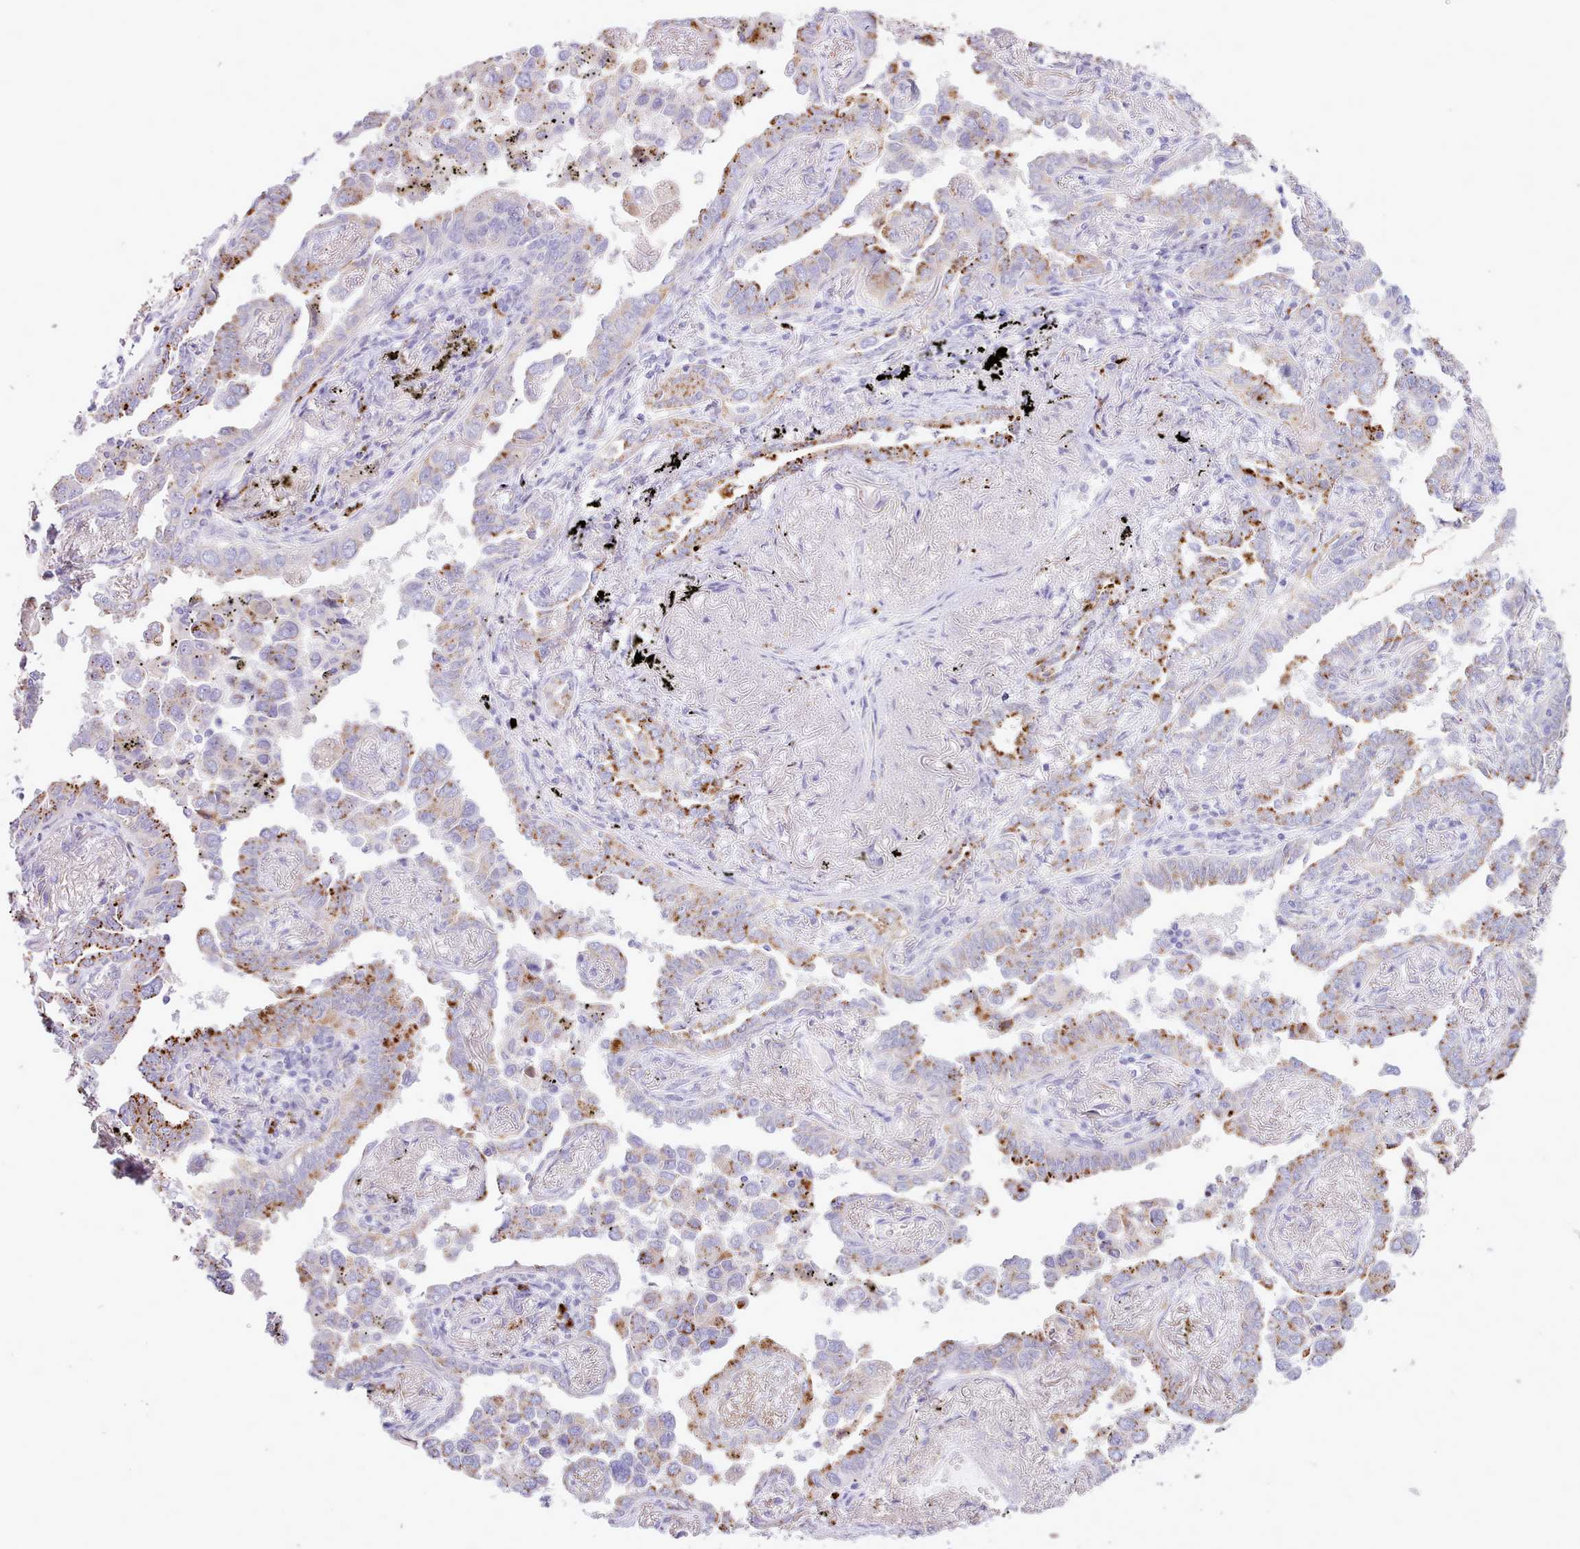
{"staining": {"intensity": "moderate", "quantity": "25%-75%", "location": "cytoplasmic/membranous"}, "tissue": "lung cancer", "cell_type": "Tumor cells", "image_type": "cancer", "snomed": [{"axis": "morphology", "description": "Adenocarcinoma, NOS"}, {"axis": "topography", "description": "Lung"}], "caption": "IHC photomicrograph of human adenocarcinoma (lung) stained for a protein (brown), which shows medium levels of moderate cytoplasmic/membranous expression in about 25%-75% of tumor cells.", "gene": "SRD5A1", "patient": {"sex": "male", "age": 67}}